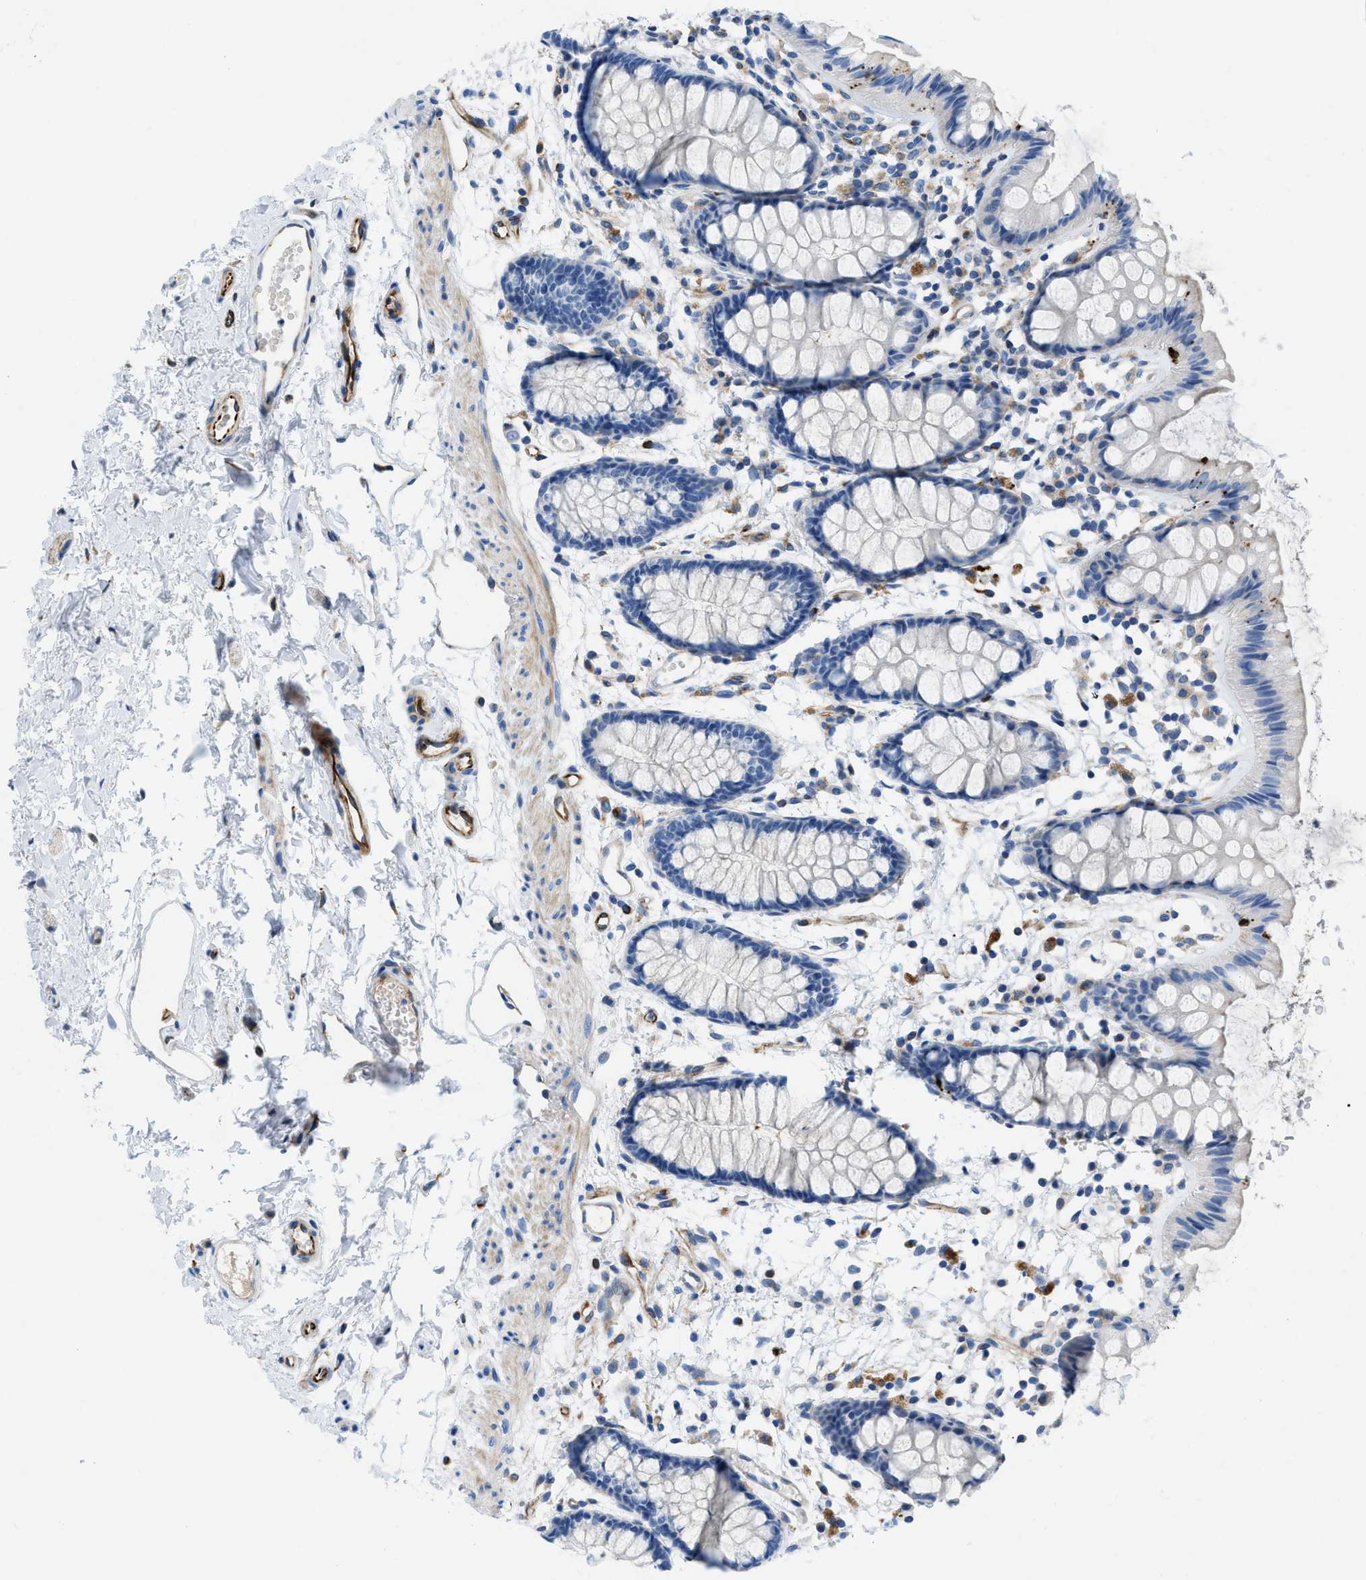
{"staining": {"intensity": "negative", "quantity": "none", "location": "none"}, "tissue": "rectum", "cell_type": "Glandular cells", "image_type": "normal", "snomed": [{"axis": "morphology", "description": "Normal tissue, NOS"}, {"axis": "topography", "description": "Rectum"}], "caption": "DAB immunohistochemical staining of benign rectum shows no significant expression in glandular cells.", "gene": "XCR1", "patient": {"sex": "female", "age": 66}}